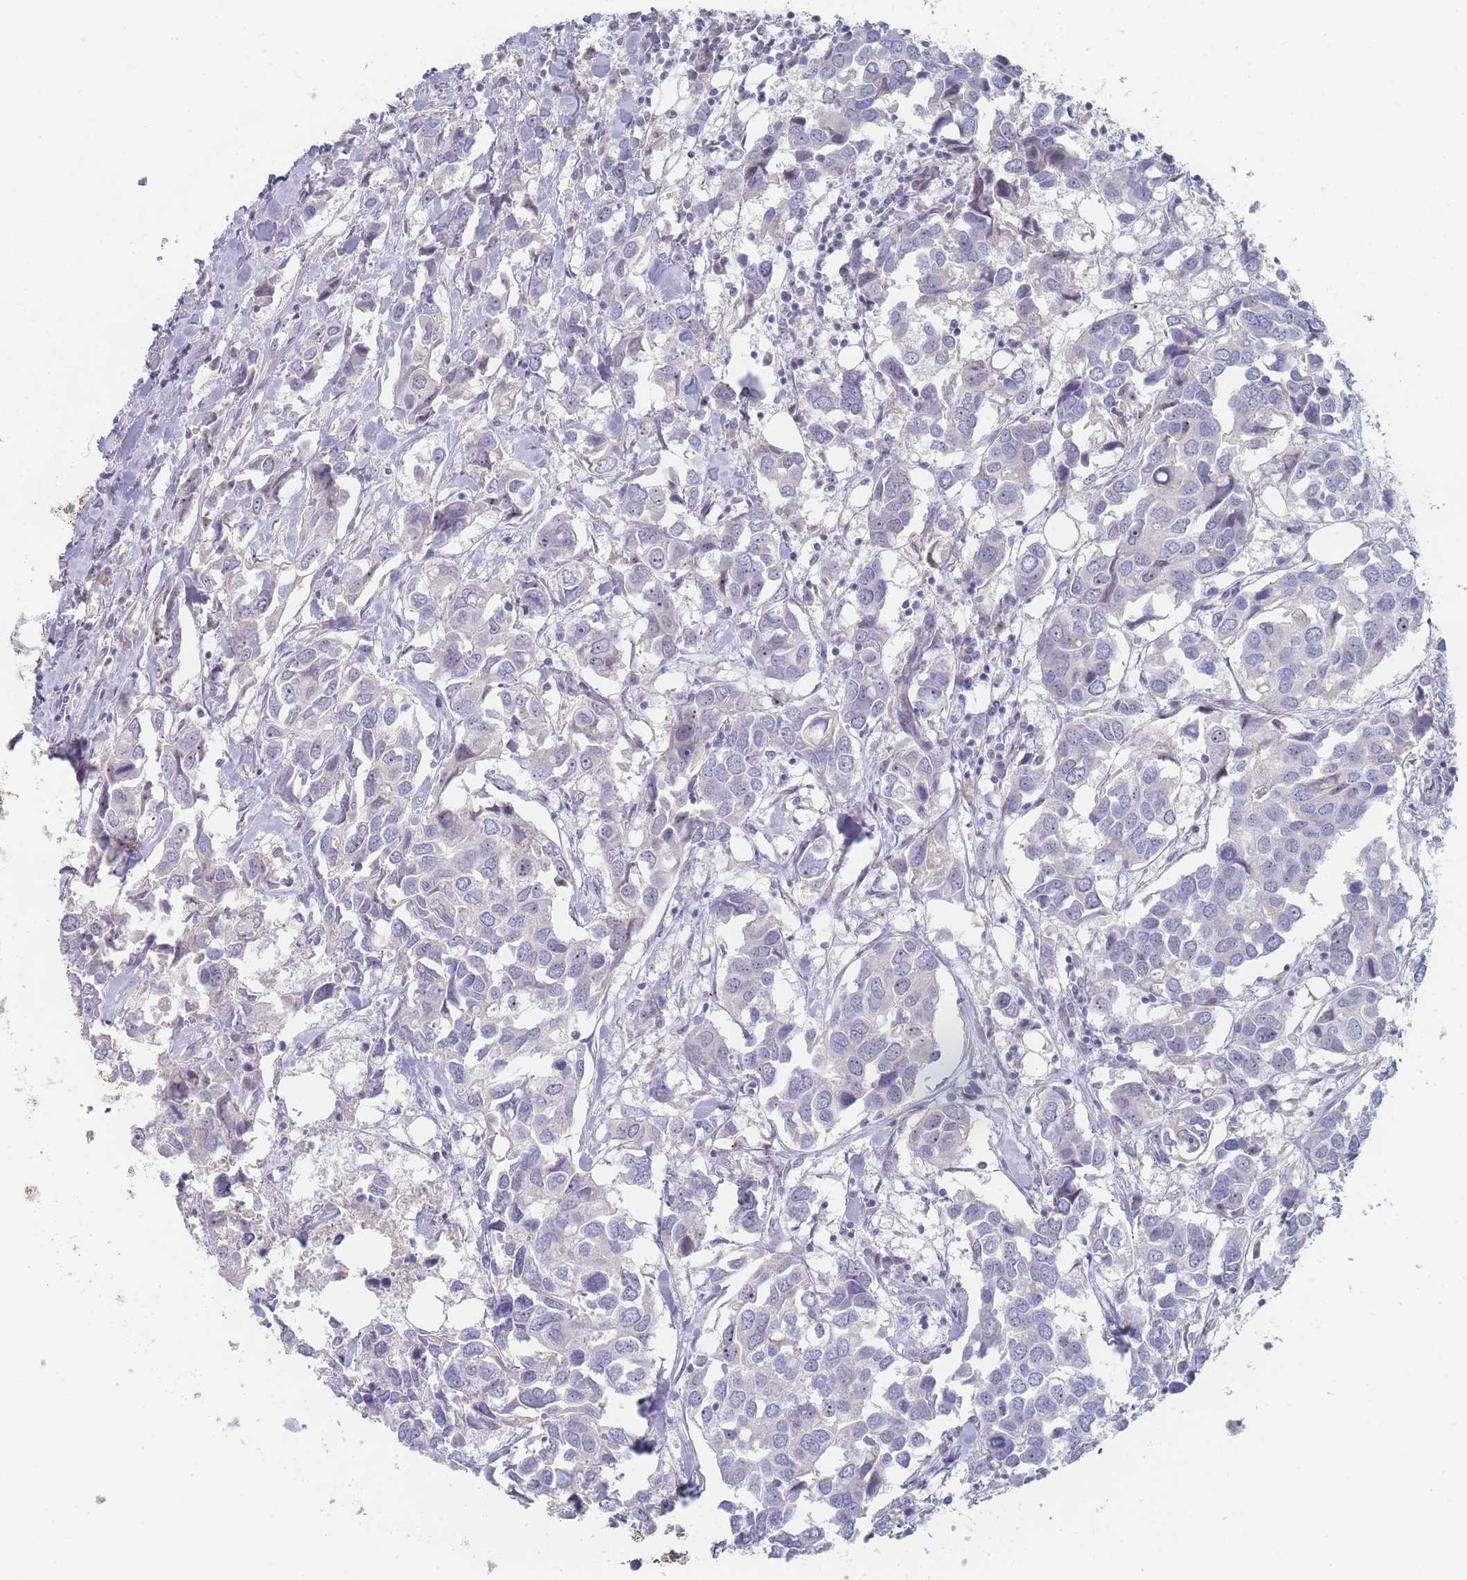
{"staining": {"intensity": "negative", "quantity": "none", "location": "none"}, "tissue": "breast cancer", "cell_type": "Tumor cells", "image_type": "cancer", "snomed": [{"axis": "morphology", "description": "Duct carcinoma"}, {"axis": "topography", "description": "Breast"}], "caption": "Tumor cells show no significant expression in invasive ductal carcinoma (breast).", "gene": "RNF8", "patient": {"sex": "female", "age": 83}}